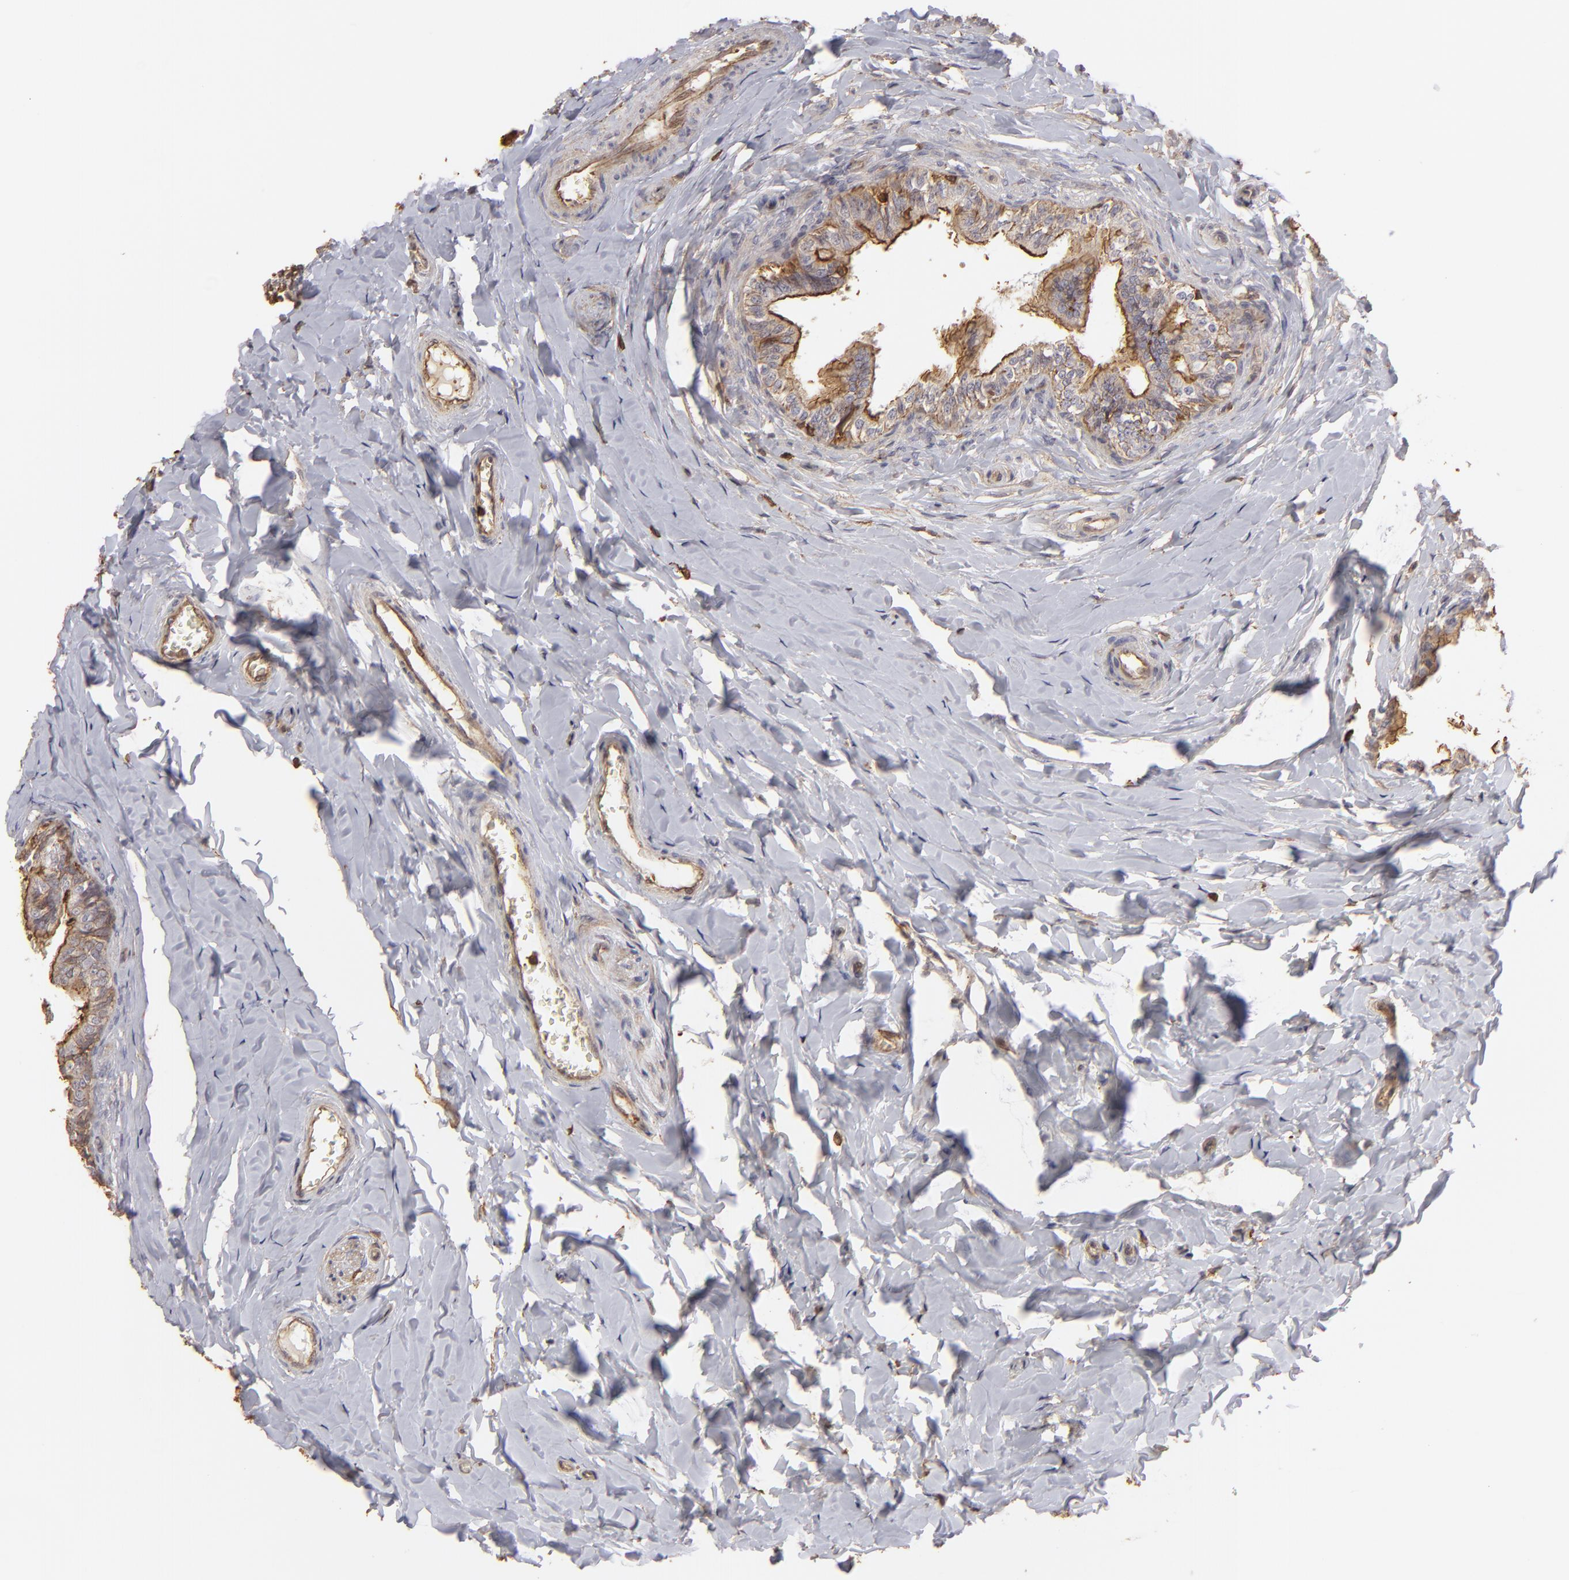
{"staining": {"intensity": "moderate", "quantity": ">75%", "location": "cytoplasmic/membranous"}, "tissue": "epididymis", "cell_type": "Glandular cells", "image_type": "normal", "snomed": [{"axis": "morphology", "description": "Normal tissue, NOS"}, {"axis": "topography", "description": "Soft tissue"}, {"axis": "topography", "description": "Epididymis"}], "caption": "A medium amount of moderate cytoplasmic/membranous expression is present in about >75% of glandular cells in unremarkable epididymis. The protein is stained brown, and the nuclei are stained in blue (DAB IHC with brightfield microscopy, high magnification).", "gene": "ACTB", "patient": {"sex": "male", "age": 26}}